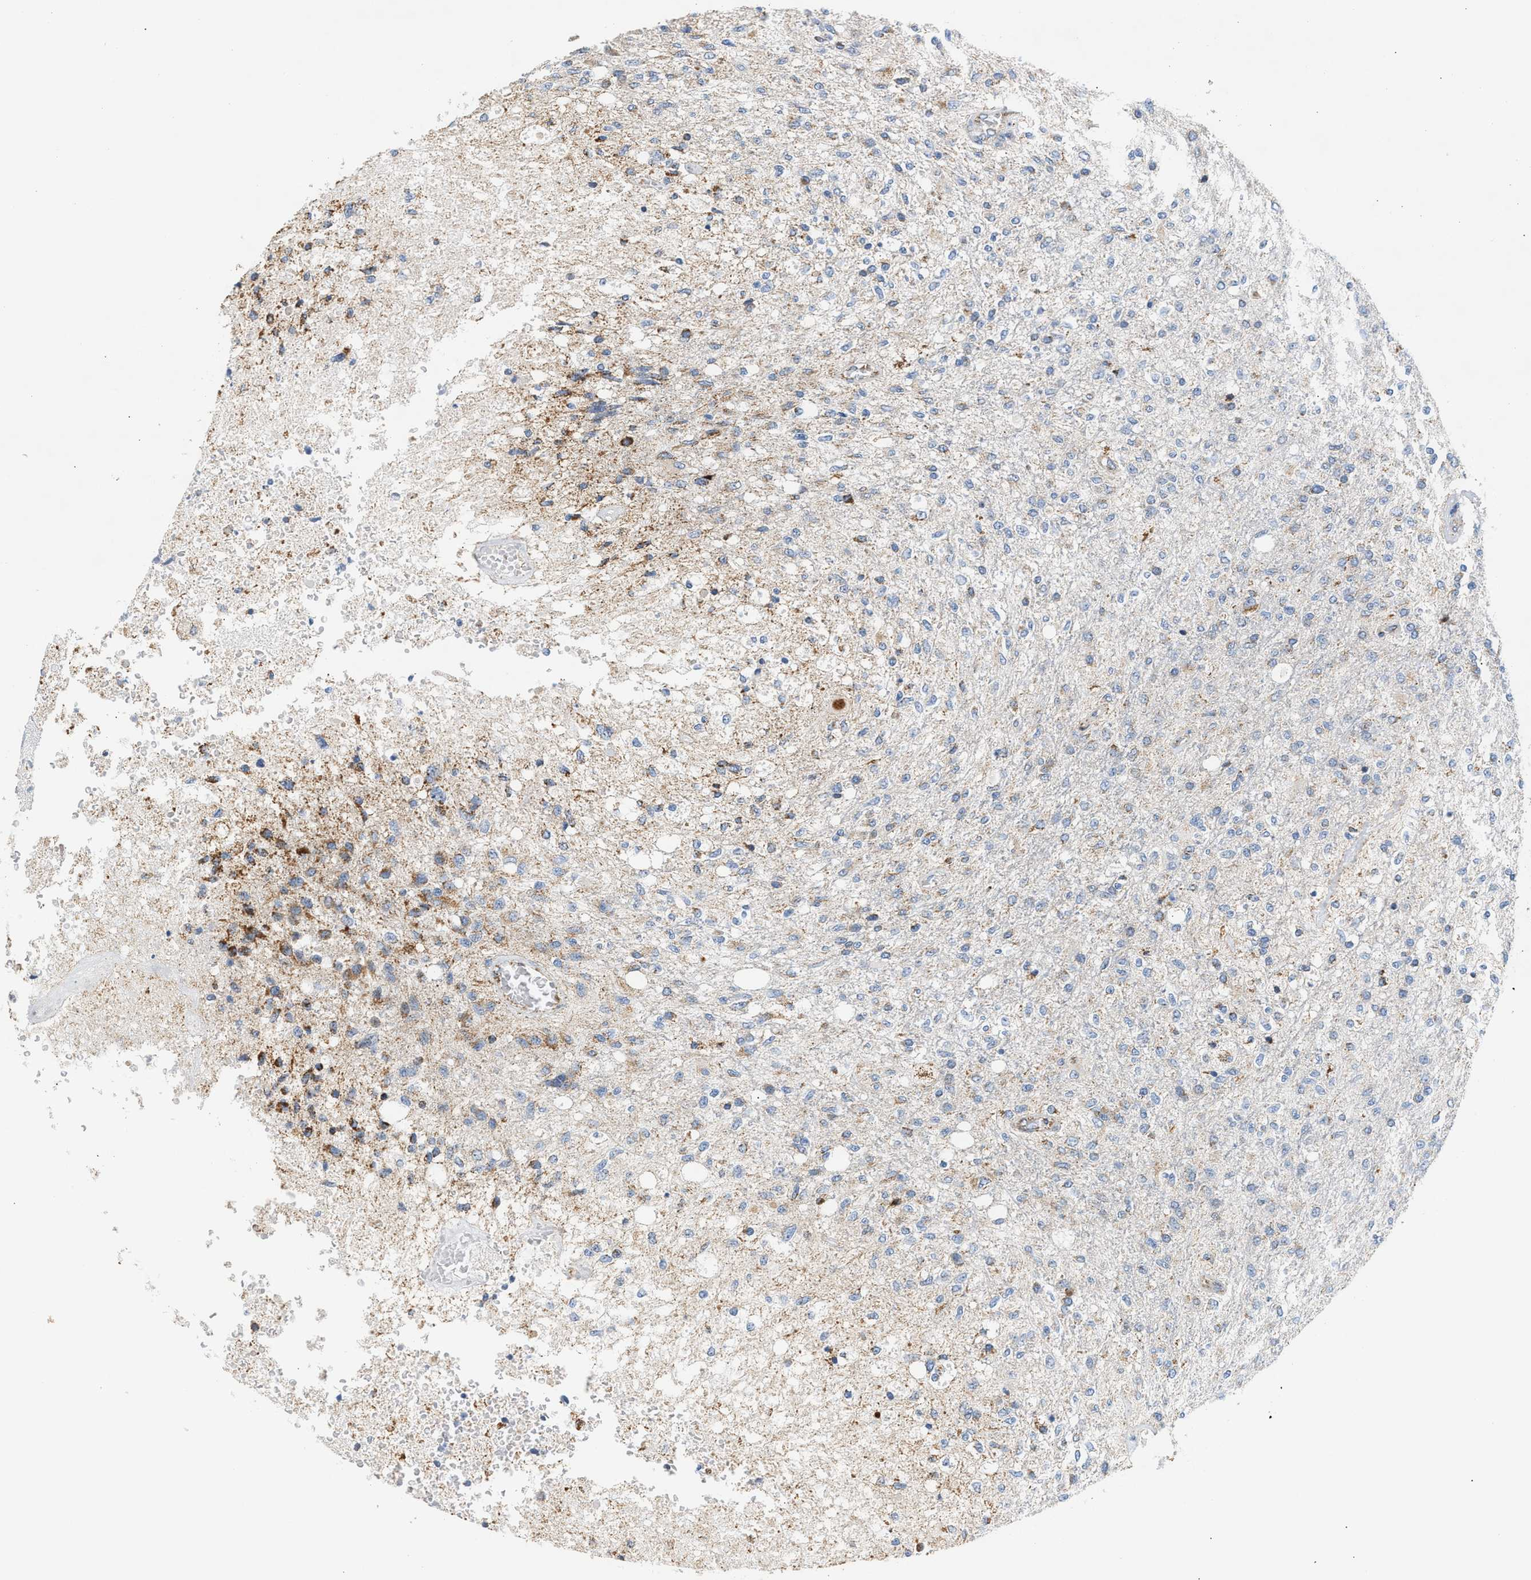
{"staining": {"intensity": "moderate", "quantity": "<25%", "location": "cytoplasmic/membranous"}, "tissue": "glioma", "cell_type": "Tumor cells", "image_type": "cancer", "snomed": [{"axis": "morphology", "description": "Normal tissue, NOS"}, {"axis": "morphology", "description": "Glioma, malignant, High grade"}, {"axis": "topography", "description": "Cerebral cortex"}], "caption": "Malignant high-grade glioma was stained to show a protein in brown. There is low levels of moderate cytoplasmic/membranous staining in about <25% of tumor cells.", "gene": "OGDH", "patient": {"sex": "male", "age": 77}}